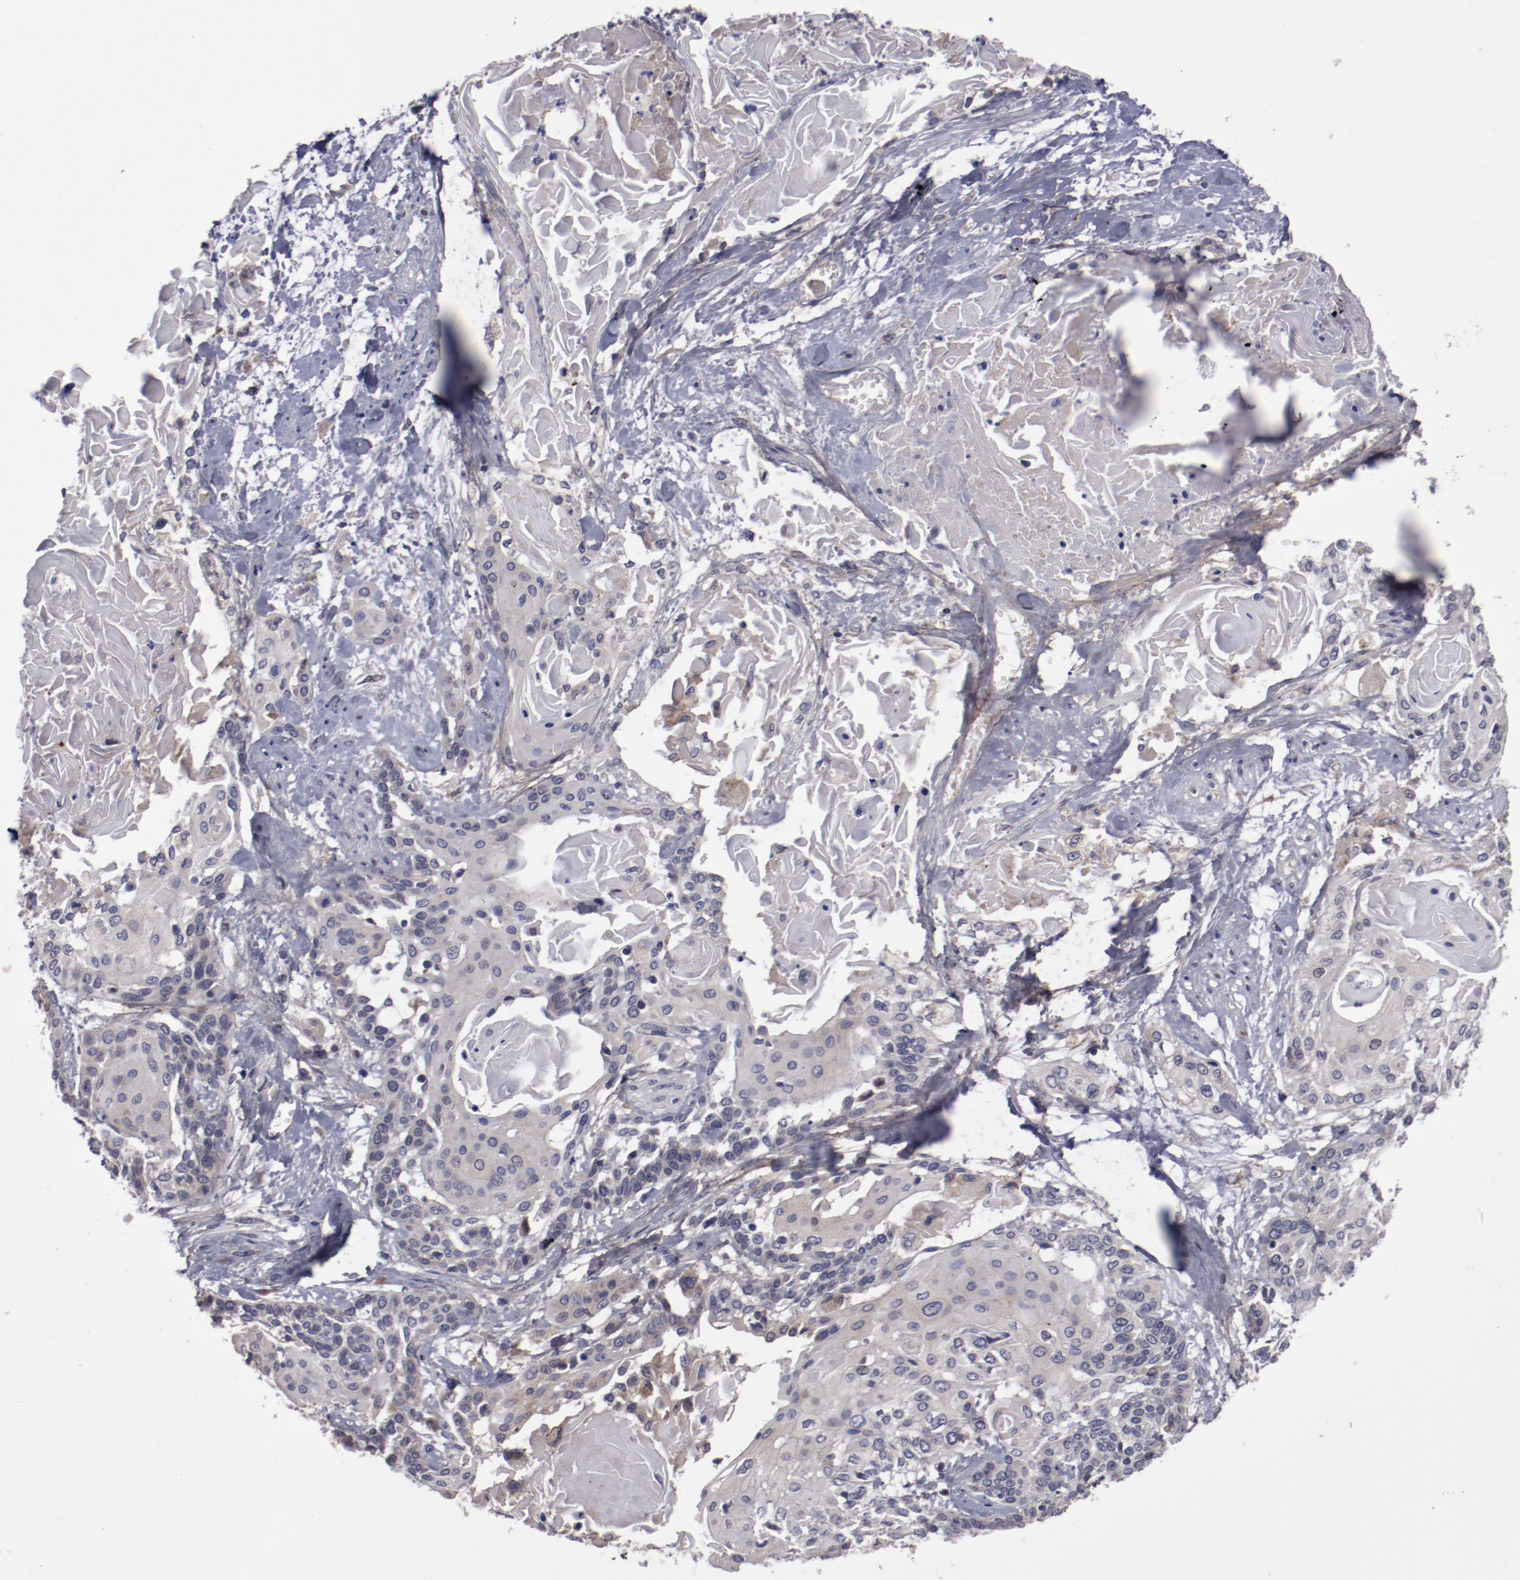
{"staining": {"intensity": "weak", "quantity": "25%-75%", "location": "cytoplasmic/membranous"}, "tissue": "cervical cancer", "cell_type": "Tumor cells", "image_type": "cancer", "snomed": [{"axis": "morphology", "description": "Squamous cell carcinoma, NOS"}, {"axis": "topography", "description": "Cervix"}], "caption": "Cervical cancer (squamous cell carcinoma) tissue shows weak cytoplasmic/membranous expression in about 25%-75% of tumor cells", "gene": "IL12A", "patient": {"sex": "female", "age": 57}}